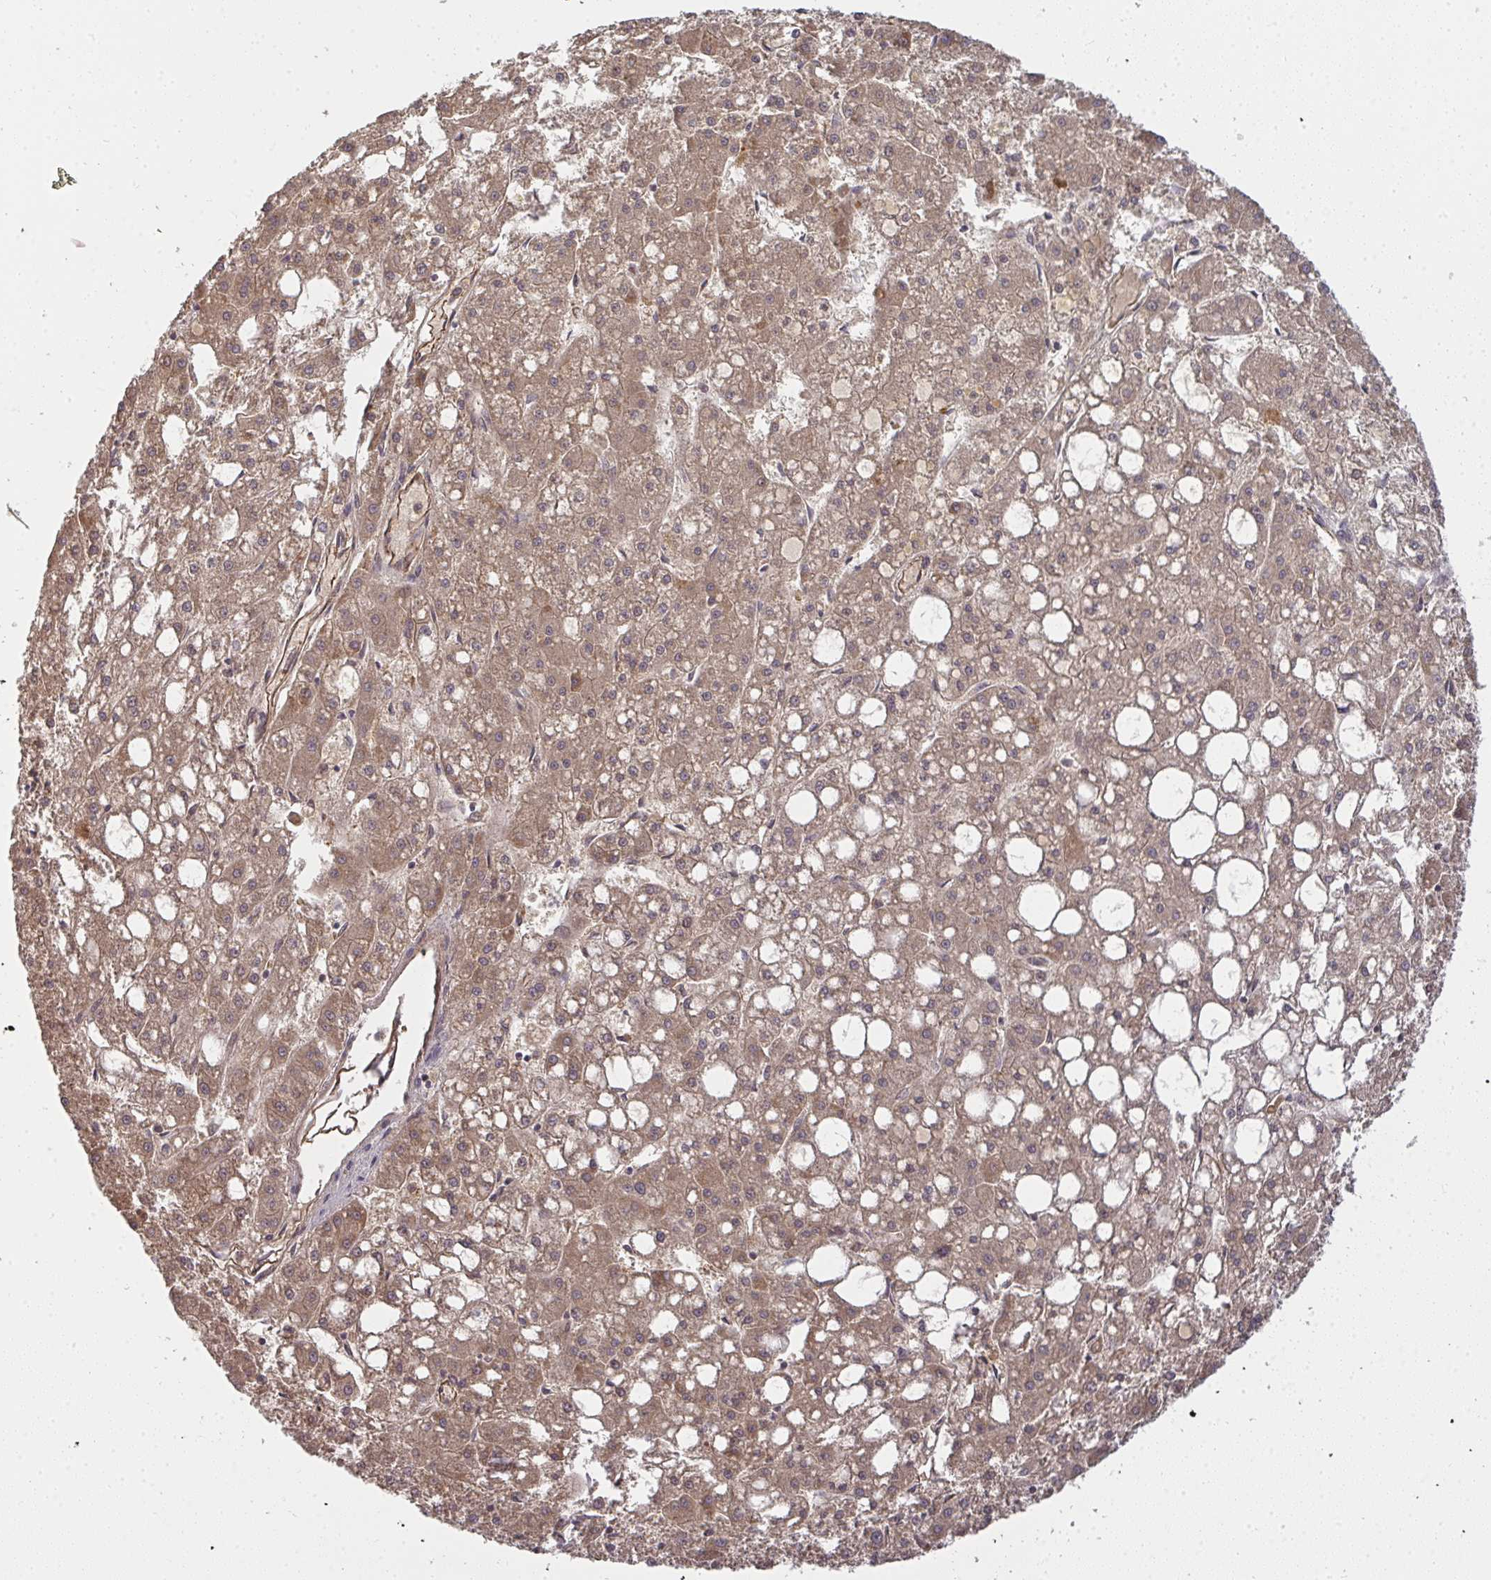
{"staining": {"intensity": "moderate", "quantity": ">75%", "location": "cytoplasmic/membranous,nuclear"}, "tissue": "liver cancer", "cell_type": "Tumor cells", "image_type": "cancer", "snomed": [{"axis": "morphology", "description": "Carcinoma, Hepatocellular, NOS"}, {"axis": "topography", "description": "Liver"}], "caption": "DAB (3,3'-diaminobenzidine) immunohistochemical staining of liver cancer (hepatocellular carcinoma) demonstrates moderate cytoplasmic/membranous and nuclear protein positivity in about >75% of tumor cells. Using DAB (3,3'-diaminobenzidine) (brown) and hematoxylin (blue) stains, captured at high magnification using brightfield microscopy.", "gene": "B4GALT6", "patient": {"sex": "male", "age": 67}}